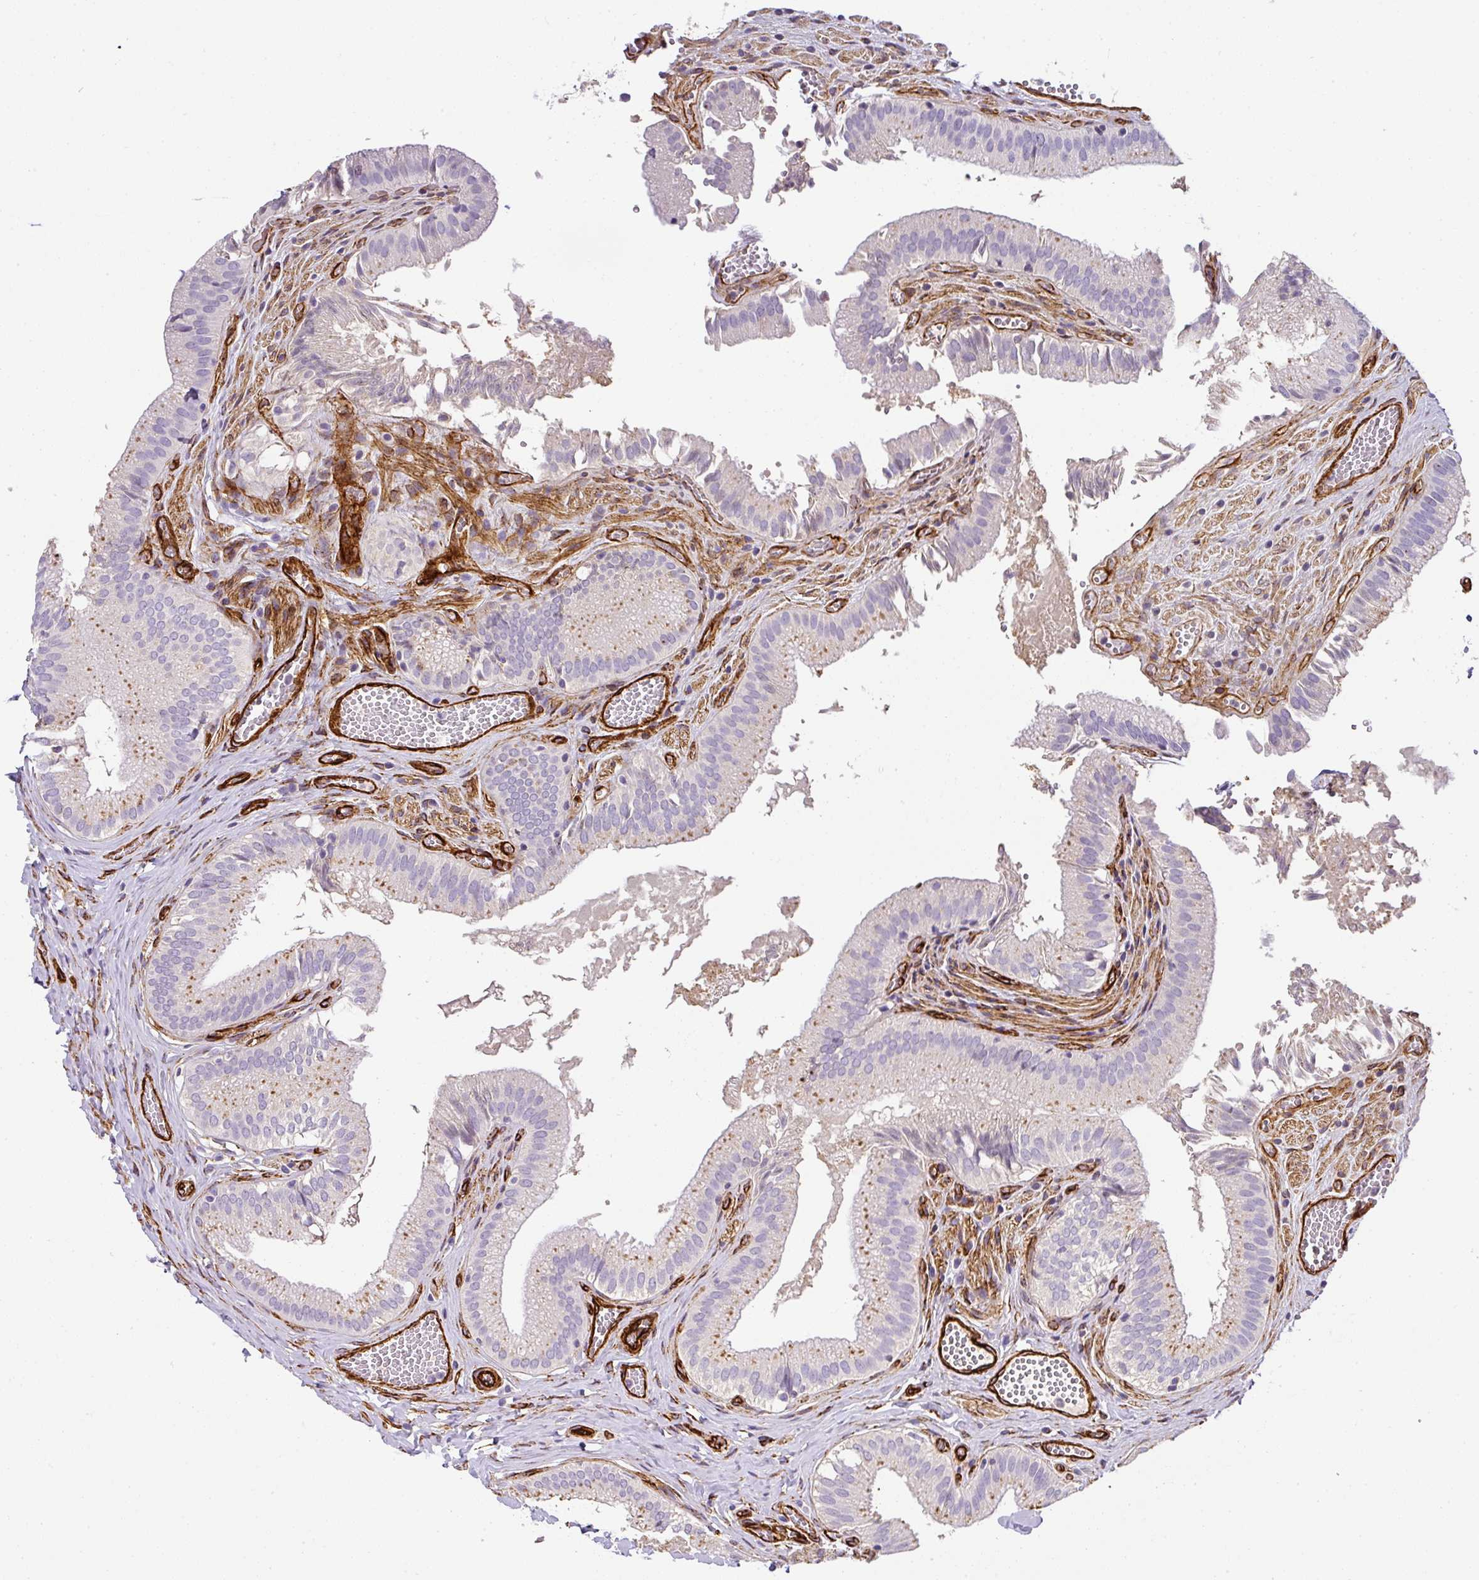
{"staining": {"intensity": "moderate", "quantity": "25%-75%", "location": "cytoplasmic/membranous"}, "tissue": "gallbladder", "cell_type": "Glandular cells", "image_type": "normal", "snomed": [{"axis": "morphology", "description": "Normal tissue, NOS"}, {"axis": "topography", "description": "Gallbladder"}, {"axis": "topography", "description": "Peripheral nerve tissue"}], "caption": "Protein expression analysis of benign human gallbladder reveals moderate cytoplasmic/membranous staining in approximately 25%-75% of glandular cells. The staining is performed using DAB brown chromogen to label protein expression. The nuclei are counter-stained blue using hematoxylin.", "gene": "SLC25A17", "patient": {"sex": "male", "age": 17}}